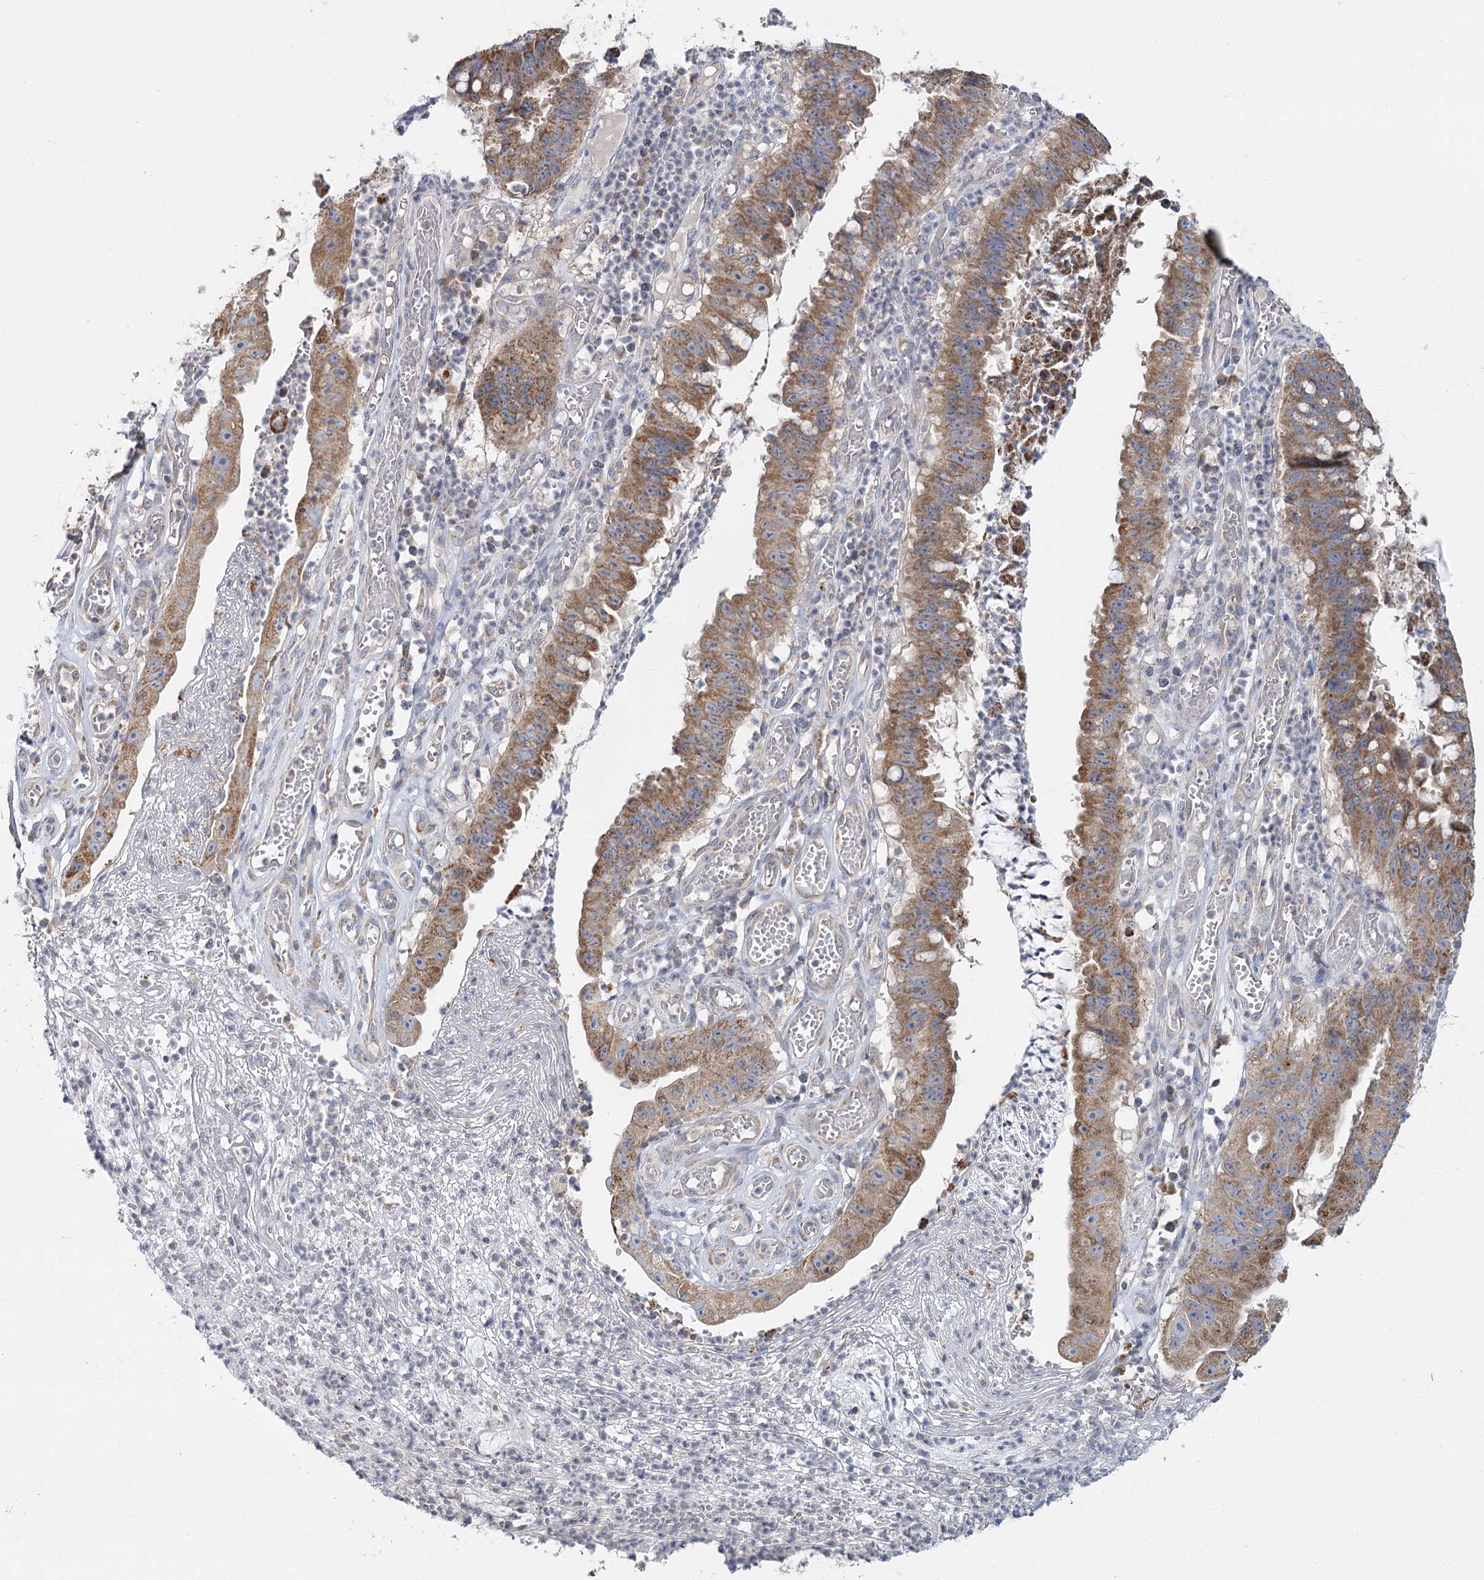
{"staining": {"intensity": "moderate", "quantity": ">75%", "location": "cytoplasmic/membranous"}, "tissue": "stomach cancer", "cell_type": "Tumor cells", "image_type": "cancer", "snomed": [{"axis": "morphology", "description": "Adenocarcinoma, NOS"}, {"axis": "topography", "description": "Stomach"}], "caption": "Immunohistochemical staining of human stomach cancer (adenocarcinoma) displays moderate cytoplasmic/membranous protein expression in about >75% of tumor cells.", "gene": "ACOX2", "patient": {"sex": "male", "age": 59}}